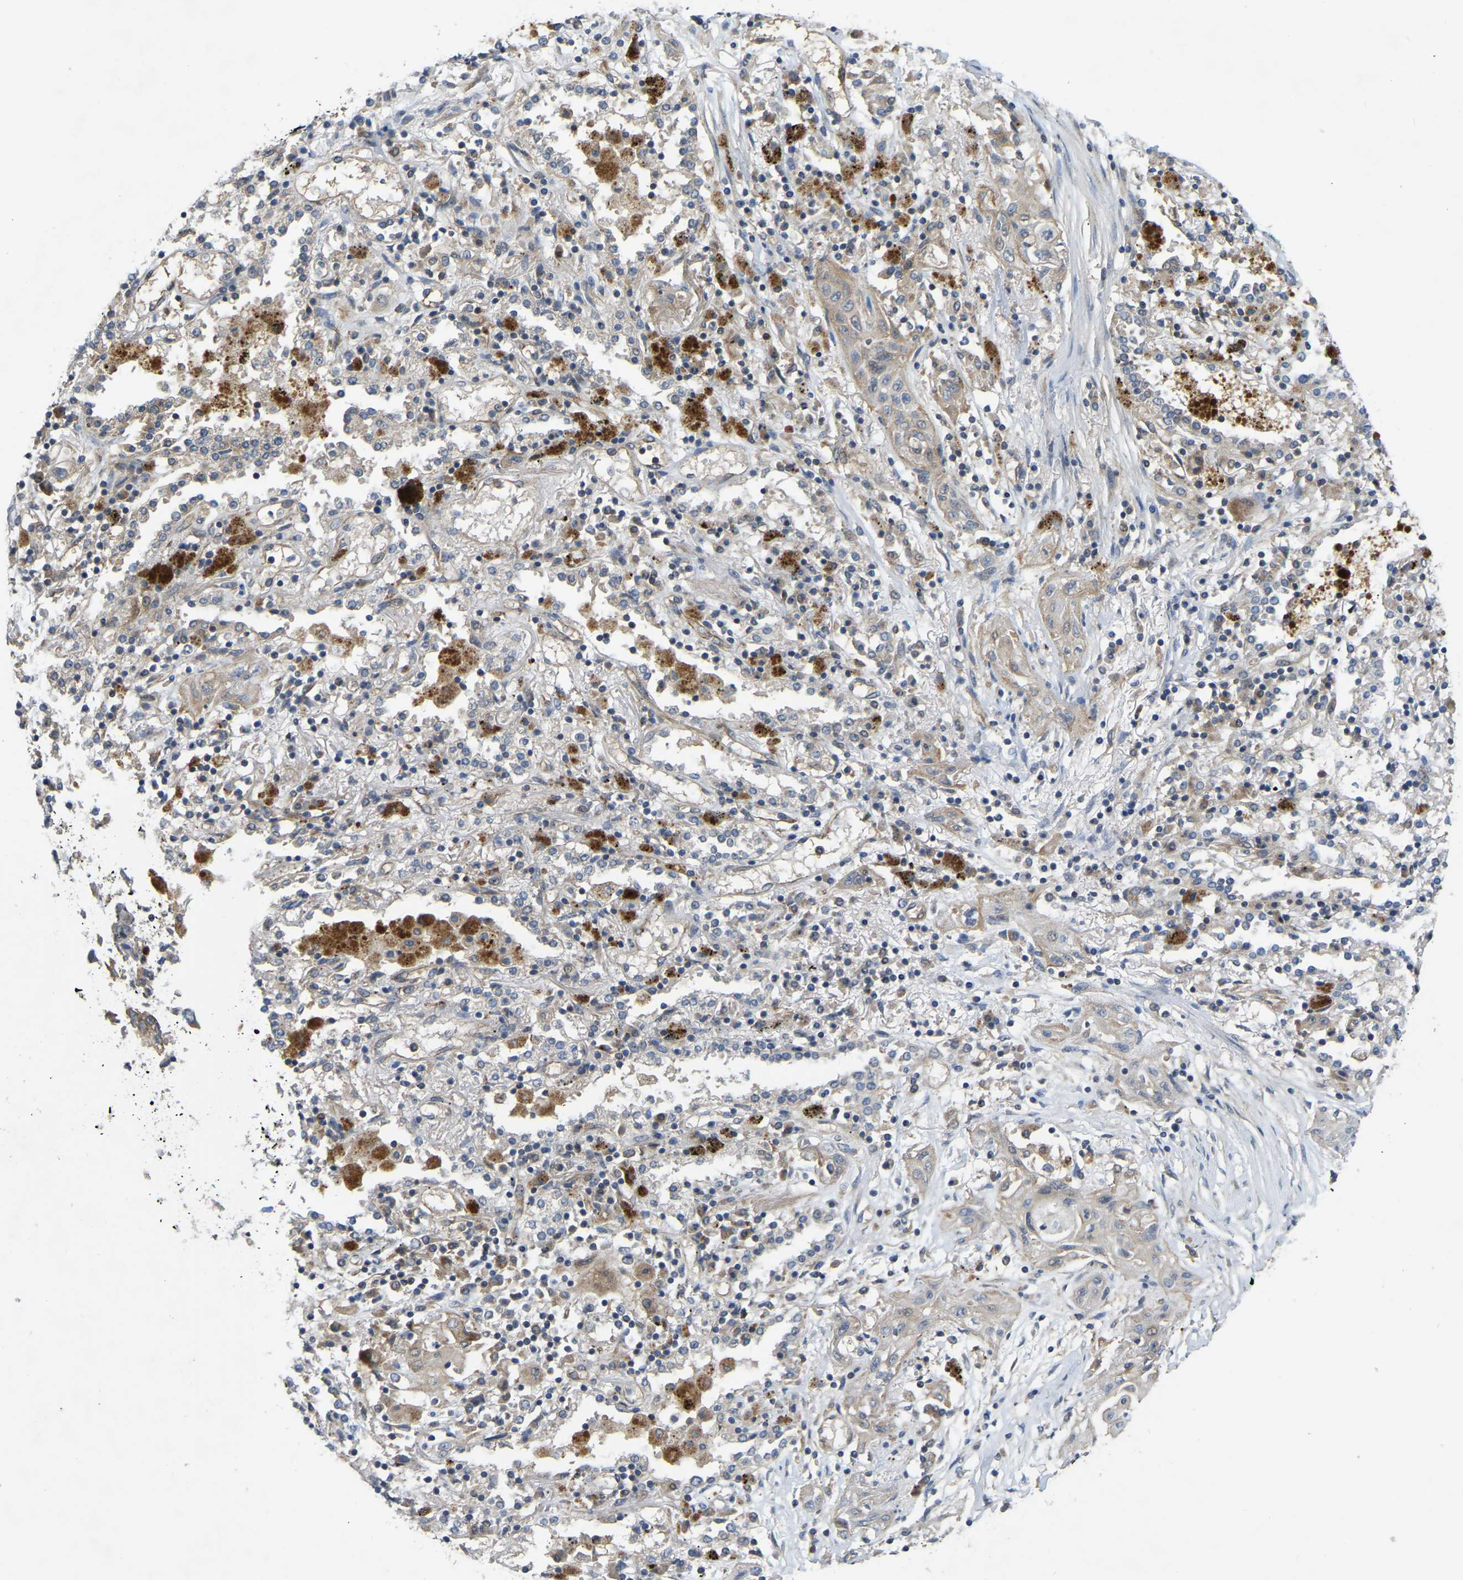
{"staining": {"intensity": "weak", "quantity": "25%-75%", "location": "cytoplasmic/membranous"}, "tissue": "lung cancer", "cell_type": "Tumor cells", "image_type": "cancer", "snomed": [{"axis": "morphology", "description": "Squamous cell carcinoma, NOS"}, {"axis": "topography", "description": "Lung"}], "caption": "A histopathology image showing weak cytoplasmic/membranous staining in approximately 25%-75% of tumor cells in squamous cell carcinoma (lung), as visualized by brown immunohistochemical staining.", "gene": "C21orf91", "patient": {"sex": "female", "age": 47}}